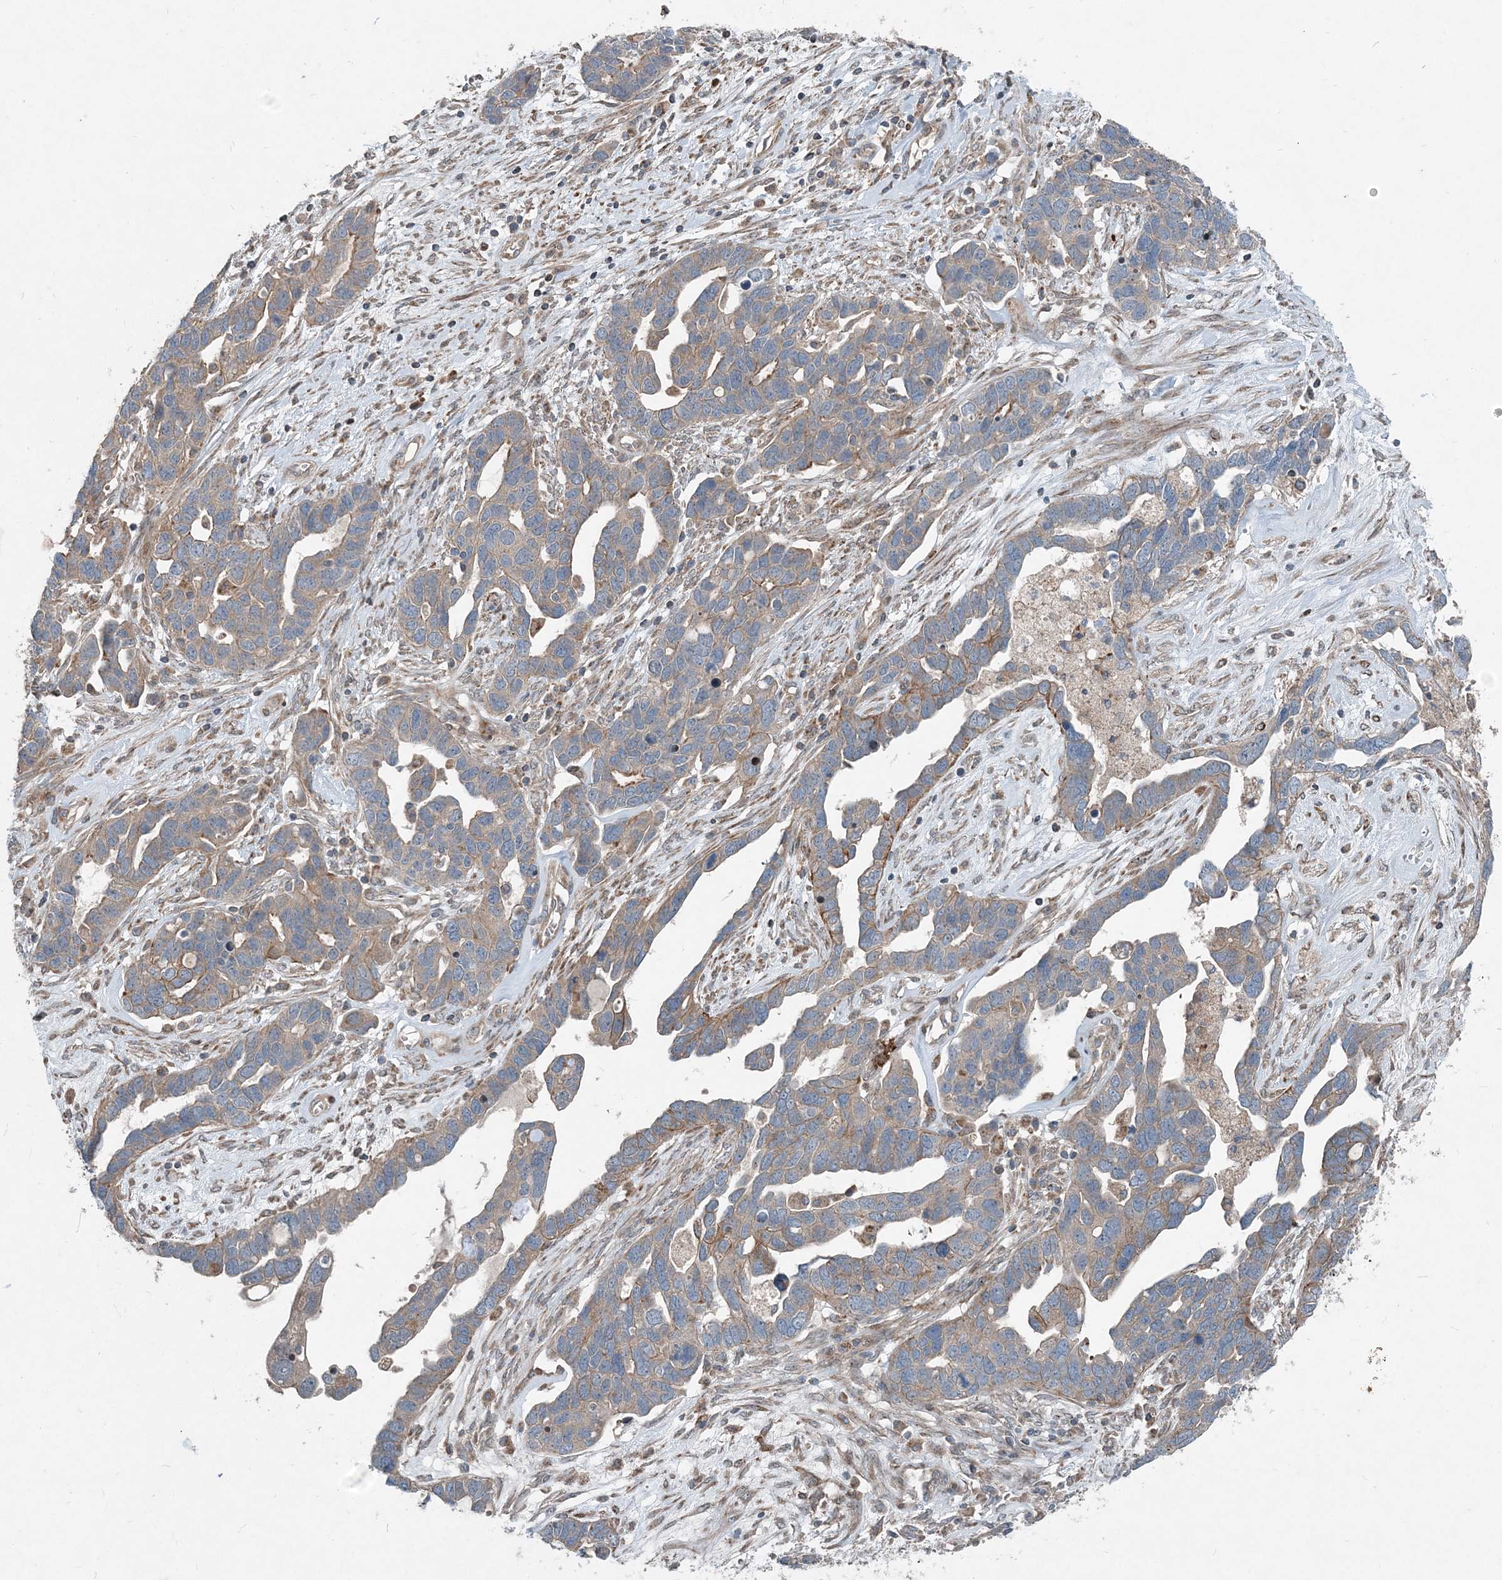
{"staining": {"intensity": "weak", "quantity": ">75%", "location": "cytoplasmic/membranous"}, "tissue": "ovarian cancer", "cell_type": "Tumor cells", "image_type": "cancer", "snomed": [{"axis": "morphology", "description": "Cystadenocarcinoma, serous, NOS"}, {"axis": "topography", "description": "Ovary"}], "caption": "Ovarian cancer (serous cystadenocarcinoma) was stained to show a protein in brown. There is low levels of weak cytoplasmic/membranous positivity in approximately >75% of tumor cells.", "gene": "INTU", "patient": {"sex": "female", "age": 54}}